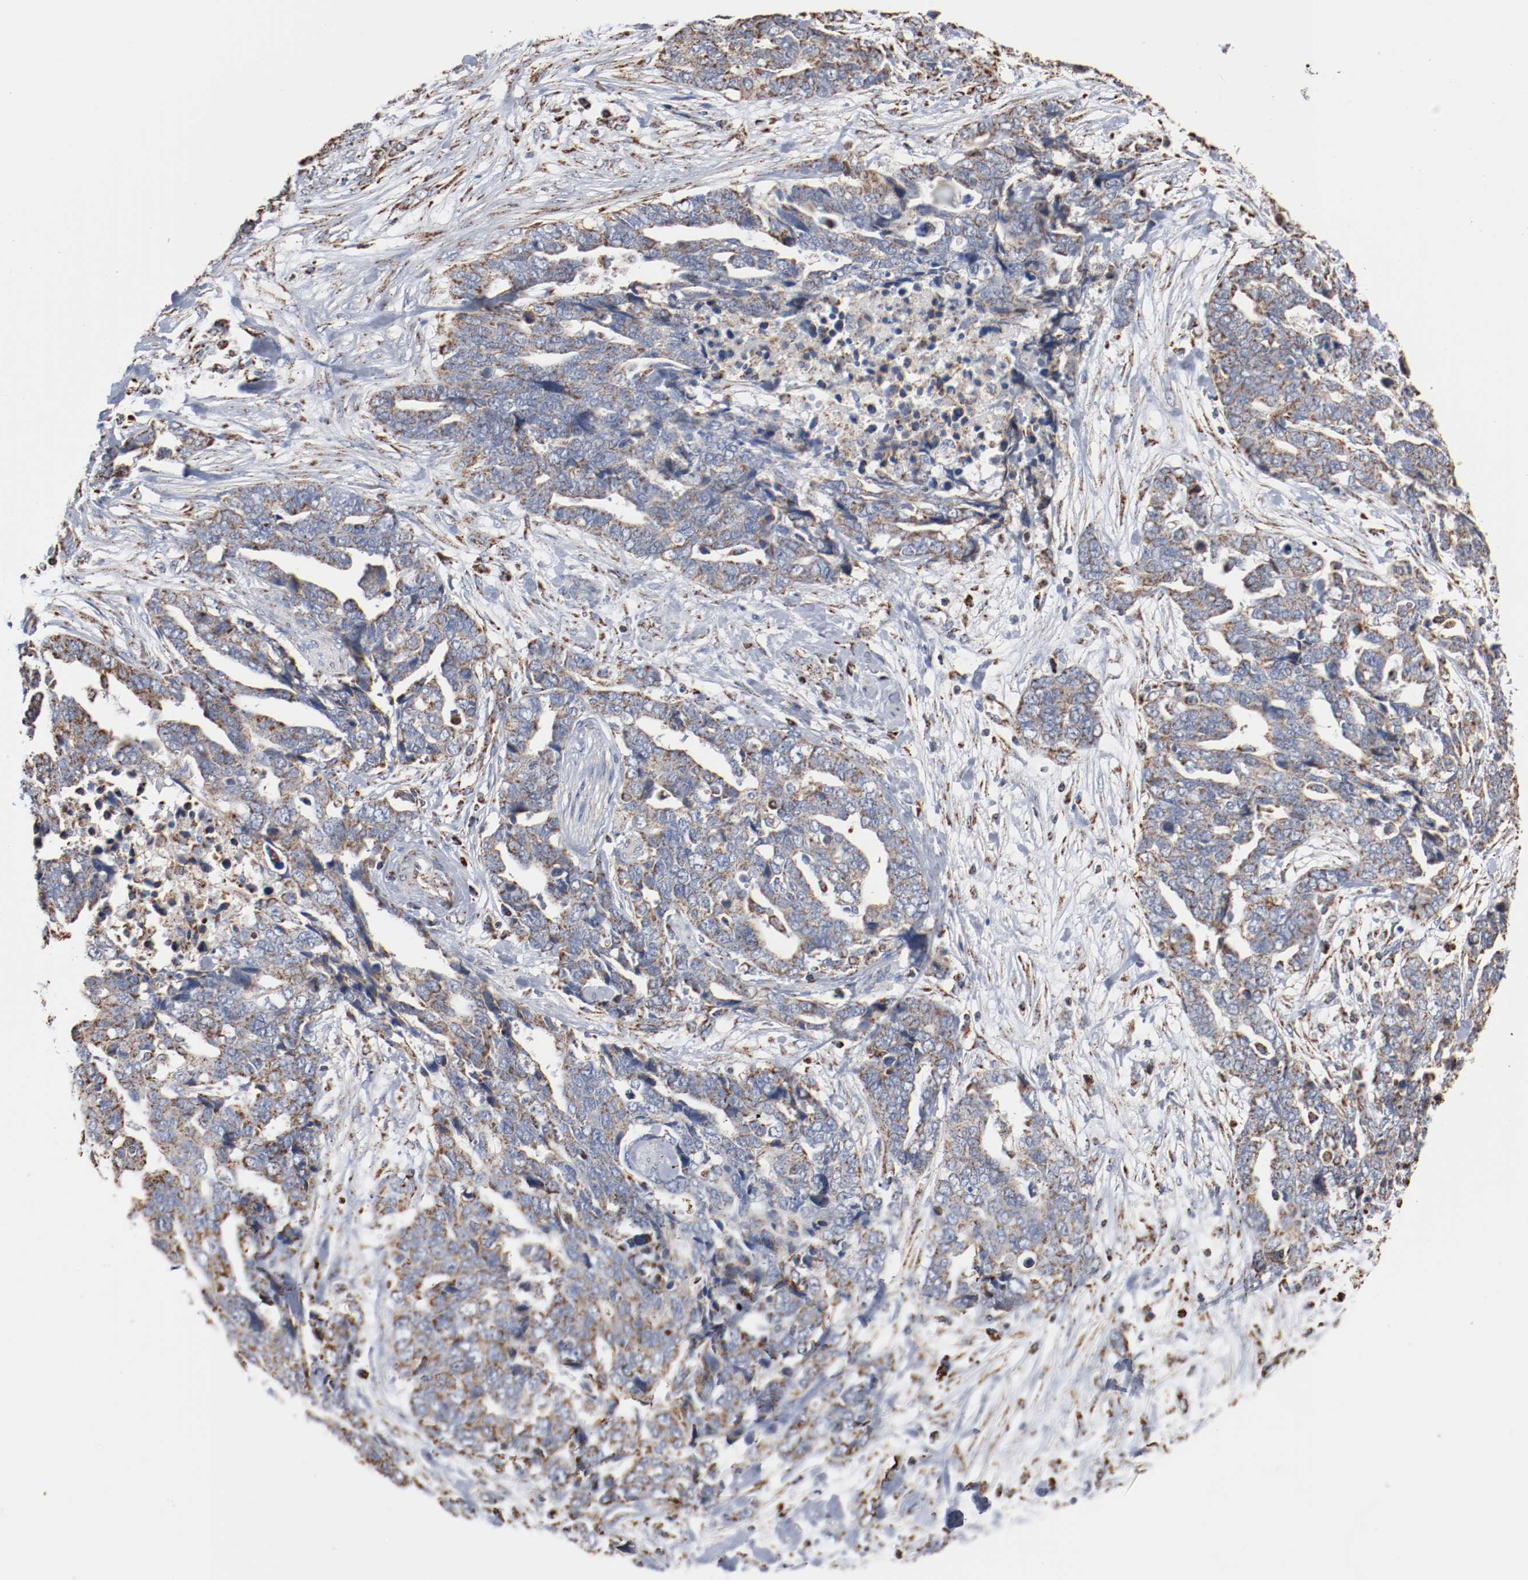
{"staining": {"intensity": "weak", "quantity": "25%-75%", "location": "cytoplasmic/membranous"}, "tissue": "ovarian cancer", "cell_type": "Tumor cells", "image_type": "cancer", "snomed": [{"axis": "morphology", "description": "Normal tissue, NOS"}, {"axis": "morphology", "description": "Cystadenocarcinoma, serous, NOS"}, {"axis": "topography", "description": "Fallopian tube"}, {"axis": "topography", "description": "Ovary"}], "caption": "This micrograph reveals immunohistochemistry staining of human ovarian cancer, with low weak cytoplasmic/membranous expression in about 25%-75% of tumor cells.", "gene": "NDUFS4", "patient": {"sex": "female", "age": 56}}